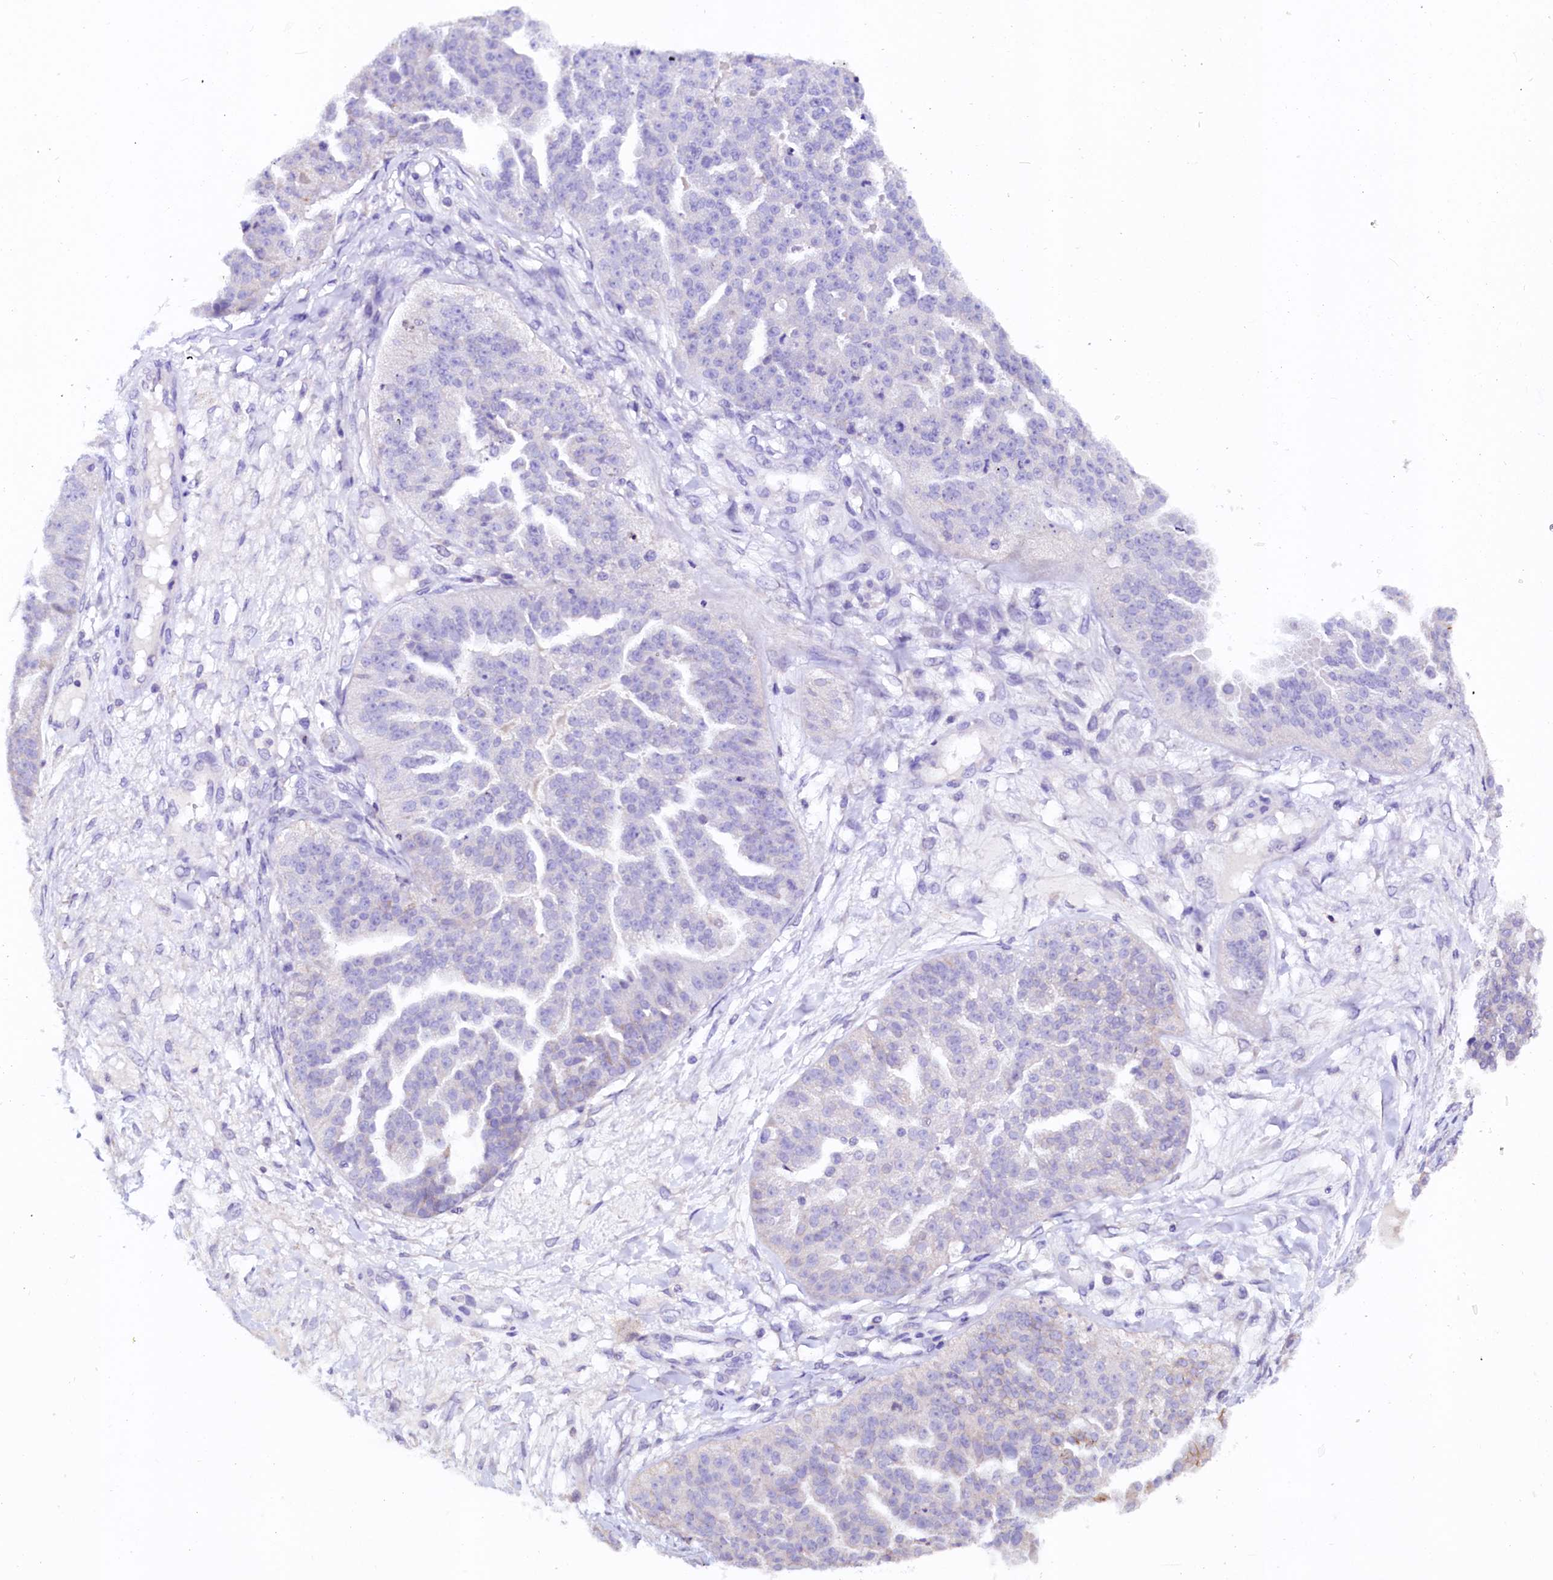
{"staining": {"intensity": "negative", "quantity": "none", "location": "none"}, "tissue": "ovarian cancer", "cell_type": "Tumor cells", "image_type": "cancer", "snomed": [{"axis": "morphology", "description": "Cystadenocarcinoma, serous, NOS"}, {"axis": "topography", "description": "Ovary"}], "caption": "High magnification brightfield microscopy of ovarian serous cystadenocarcinoma stained with DAB (brown) and counterstained with hematoxylin (blue): tumor cells show no significant staining.", "gene": "NALF1", "patient": {"sex": "female", "age": 58}}